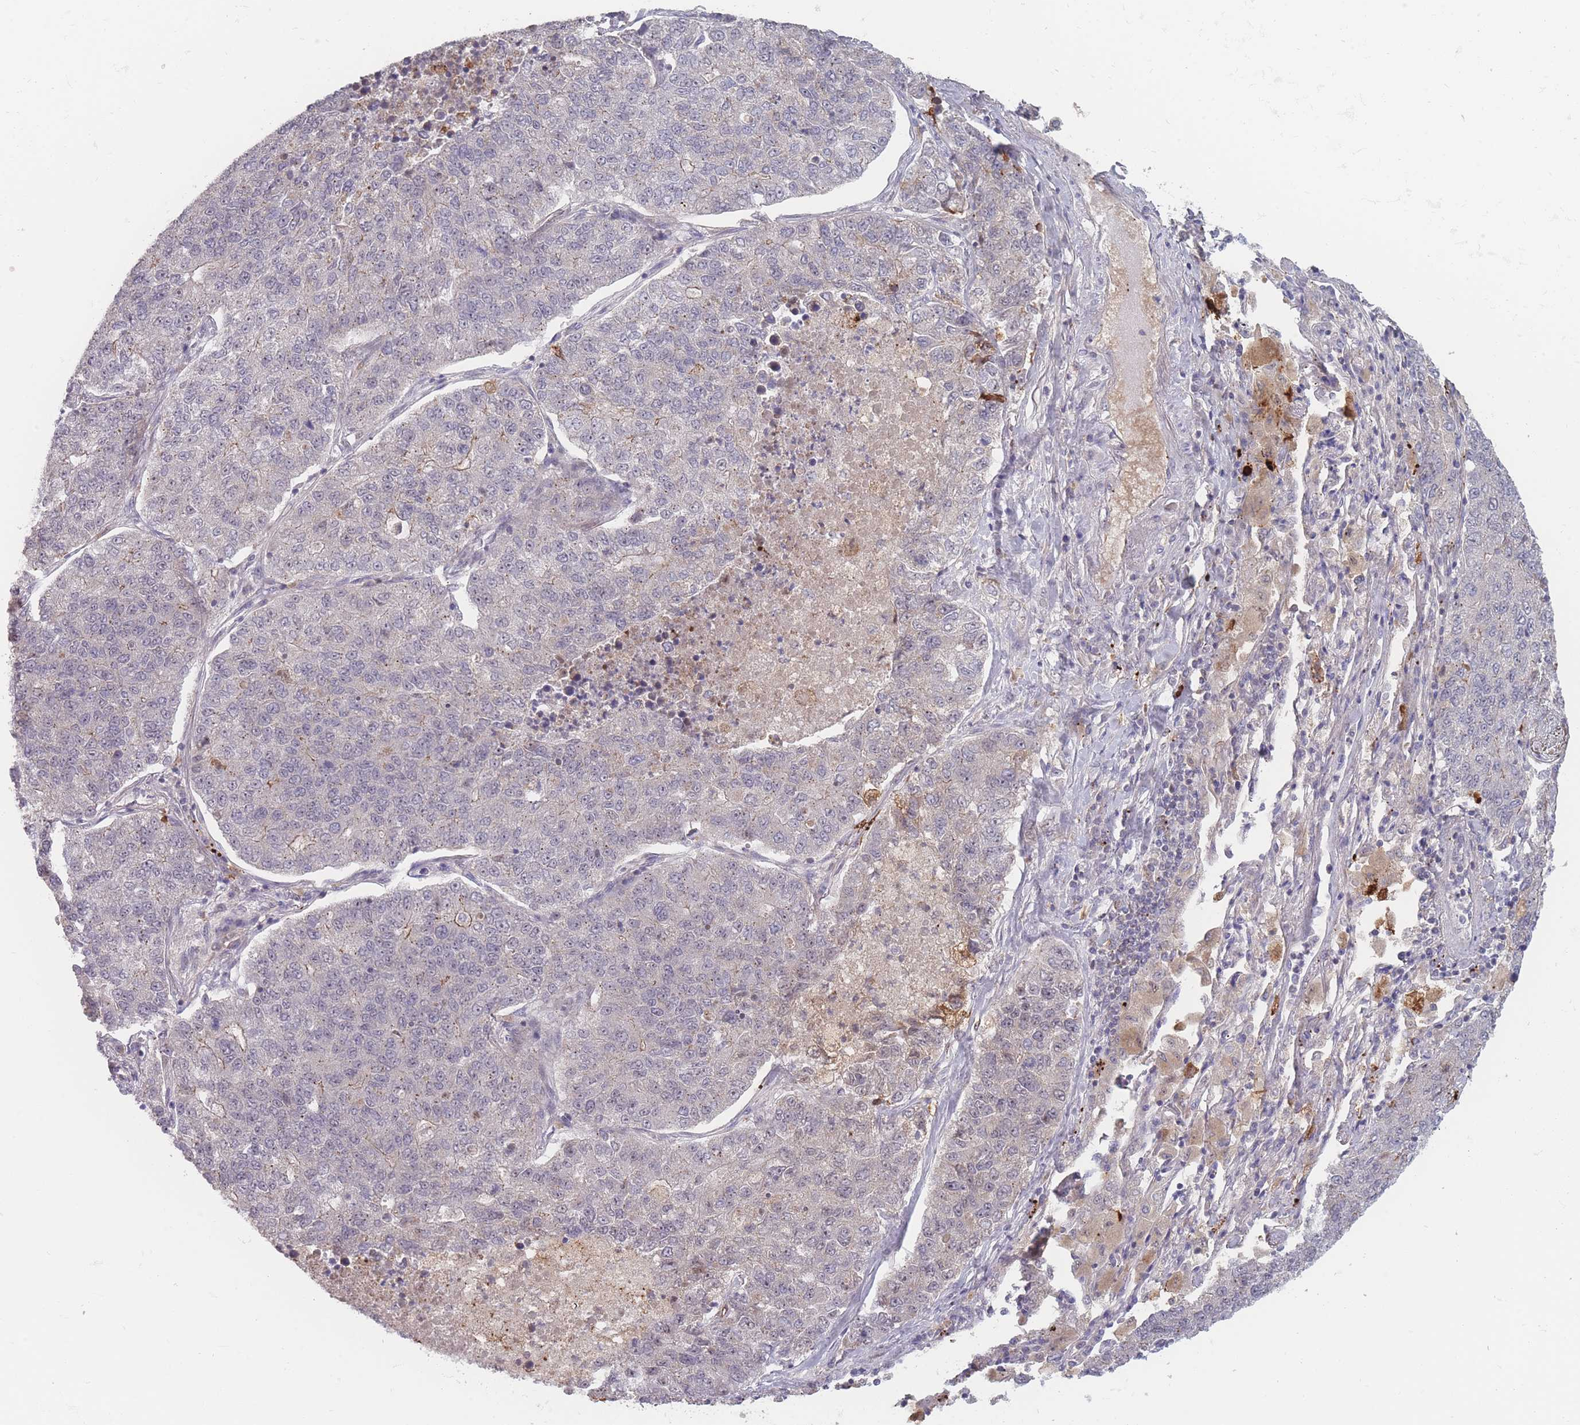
{"staining": {"intensity": "weak", "quantity": "<25%", "location": "cytoplasmic/membranous"}, "tissue": "lung cancer", "cell_type": "Tumor cells", "image_type": "cancer", "snomed": [{"axis": "morphology", "description": "Adenocarcinoma, NOS"}, {"axis": "topography", "description": "Lung"}], "caption": "IHC of human adenocarcinoma (lung) displays no staining in tumor cells.", "gene": "TMEM232", "patient": {"sex": "male", "age": 49}}